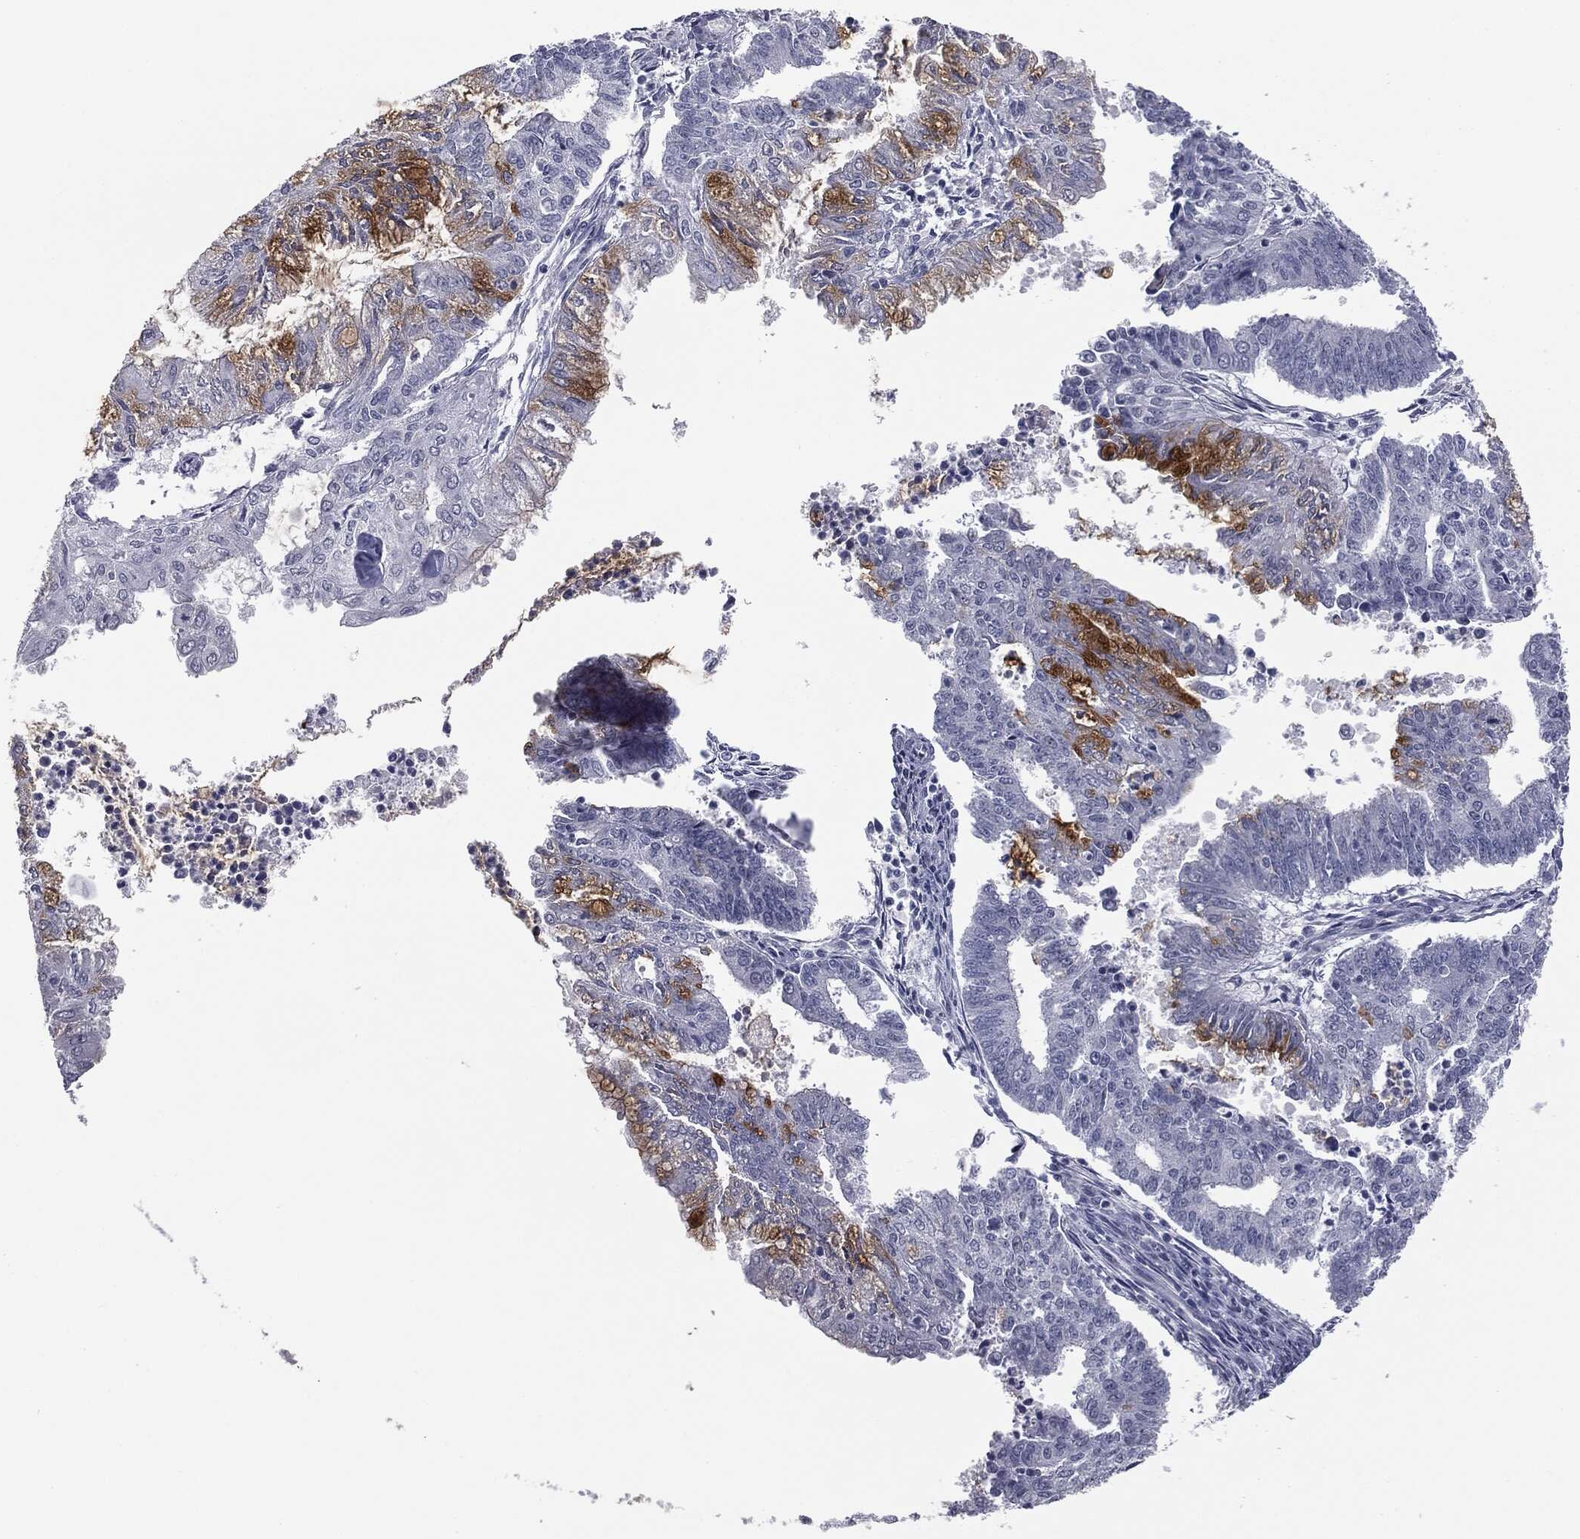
{"staining": {"intensity": "moderate", "quantity": "25%-75%", "location": "cytoplasmic/membranous"}, "tissue": "endometrial cancer", "cell_type": "Tumor cells", "image_type": "cancer", "snomed": [{"axis": "morphology", "description": "Adenocarcinoma, NOS"}, {"axis": "topography", "description": "Endometrium"}], "caption": "A brown stain shows moderate cytoplasmic/membranous positivity of a protein in human endometrial cancer tumor cells.", "gene": "MUC5AC", "patient": {"sex": "female", "age": 61}}